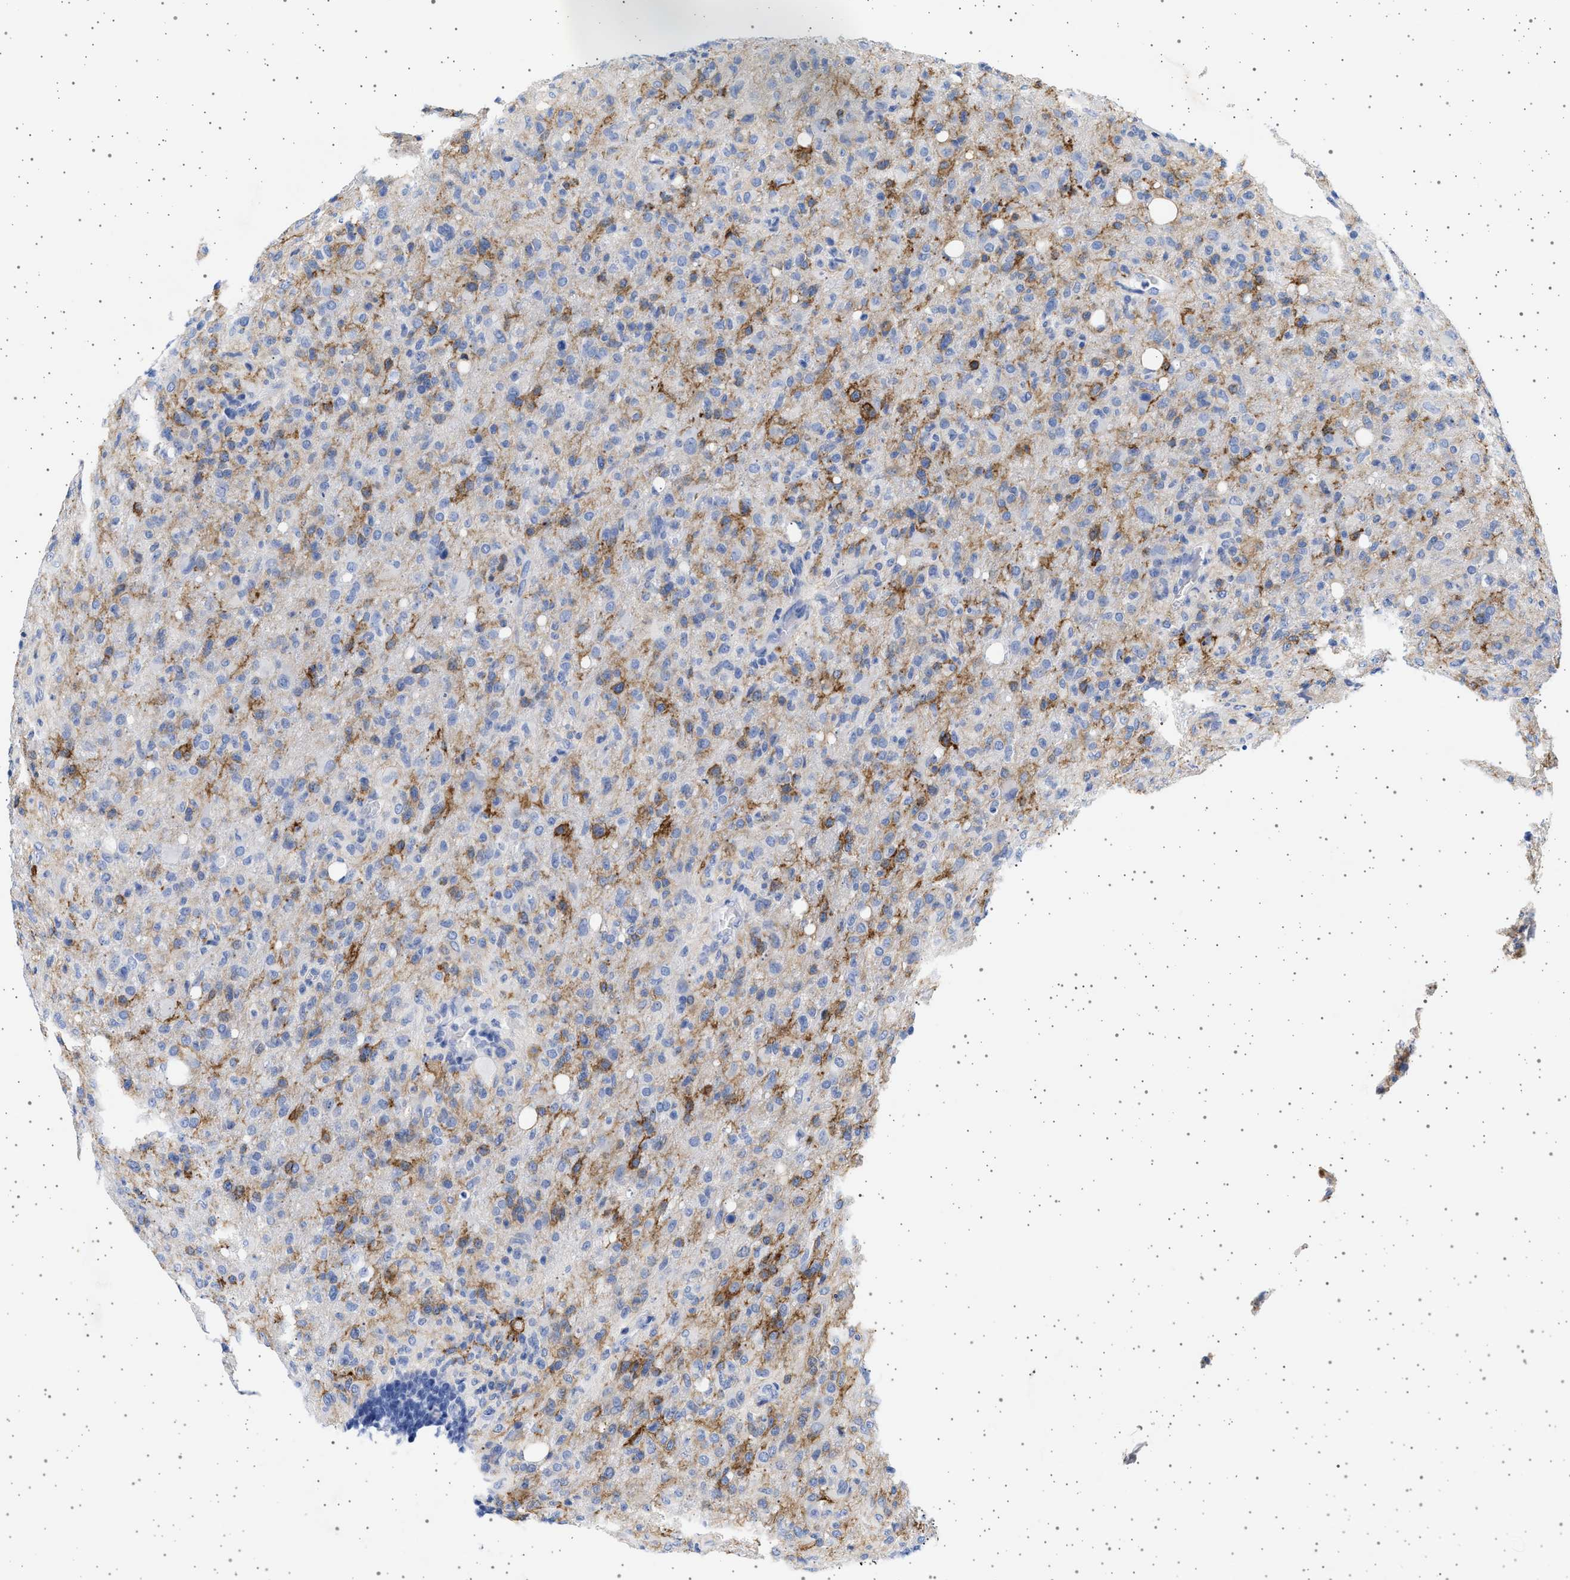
{"staining": {"intensity": "moderate", "quantity": "25%-75%", "location": "cytoplasmic/membranous"}, "tissue": "glioma", "cell_type": "Tumor cells", "image_type": "cancer", "snomed": [{"axis": "morphology", "description": "Glioma, malignant, High grade"}, {"axis": "topography", "description": "Brain"}], "caption": "Glioma tissue shows moderate cytoplasmic/membranous staining in about 25%-75% of tumor cells", "gene": "TRMT10B", "patient": {"sex": "female", "age": 57}}